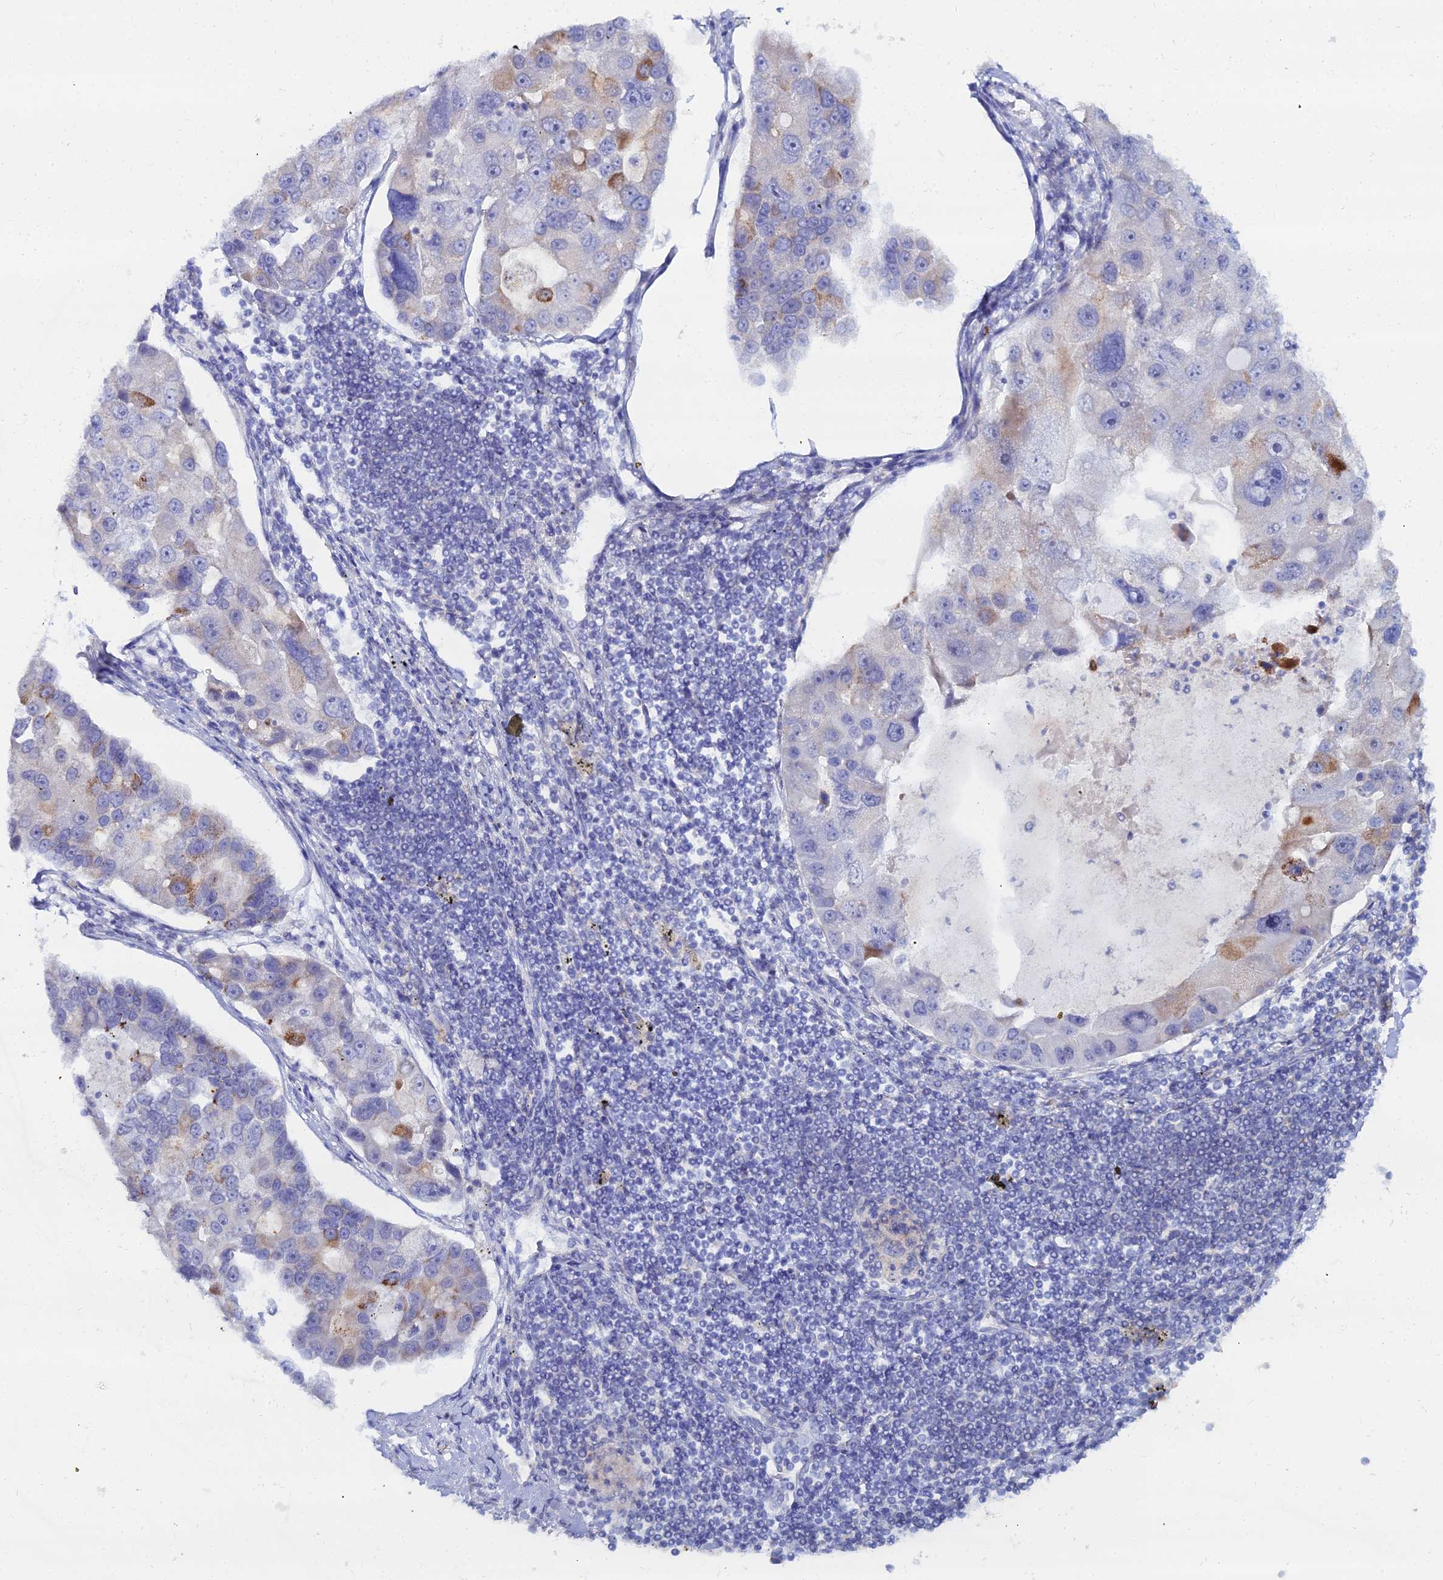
{"staining": {"intensity": "moderate", "quantity": "<25%", "location": "cytoplasmic/membranous"}, "tissue": "lung cancer", "cell_type": "Tumor cells", "image_type": "cancer", "snomed": [{"axis": "morphology", "description": "Adenocarcinoma, NOS"}, {"axis": "topography", "description": "Lung"}], "caption": "Moderate cytoplasmic/membranous protein expression is present in about <25% of tumor cells in lung adenocarcinoma.", "gene": "DHX34", "patient": {"sex": "female", "age": 54}}